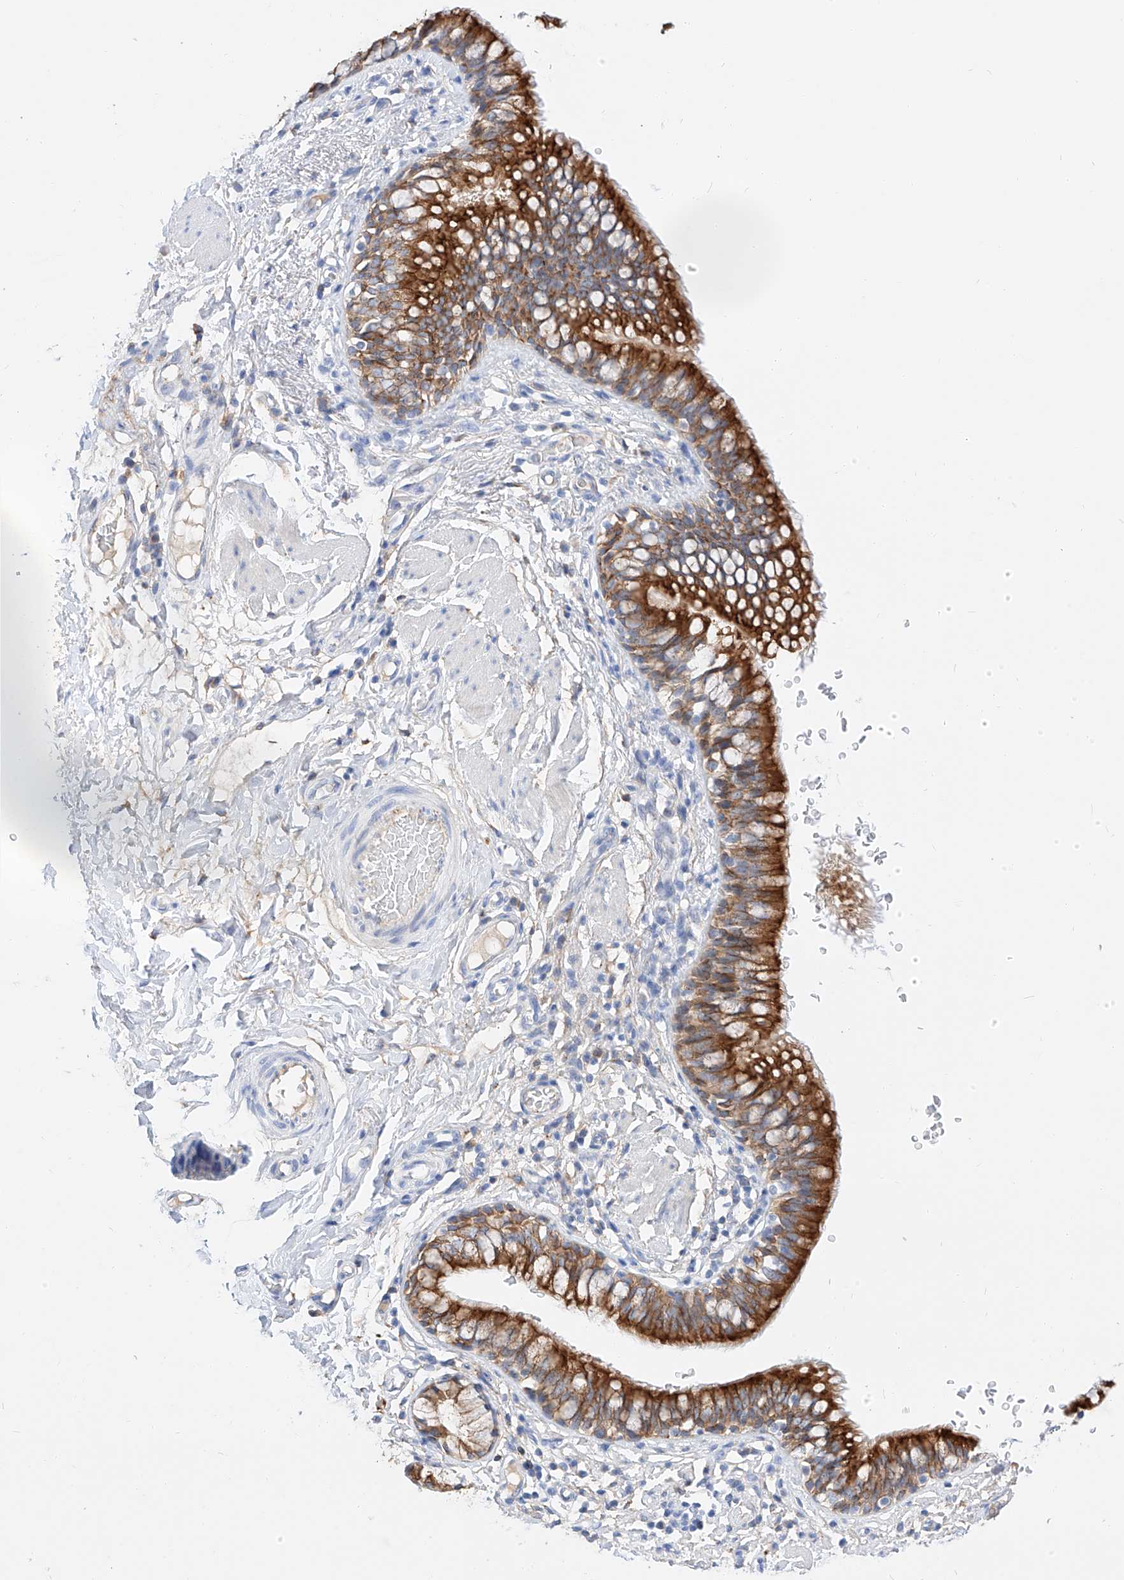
{"staining": {"intensity": "strong", "quantity": ">75%", "location": "cytoplasmic/membranous"}, "tissue": "bronchus", "cell_type": "Respiratory epithelial cells", "image_type": "normal", "snomed": [{"axis": "morphology", "description": "Normal tissue, NOS"}, {"axis": "topography", "description": "Cartilage tissue"}, {"axis": "topography", "description": "Bronchus"}], "caption": "About >75% of respiratory epithelial cells in normal bronchus demonstrate strong cytoplasmic/membranous protein expression as visualized by brown immunohistochemical staining.", "gene": "MAP7", "patient": {"sex": "female", "age": 36}}